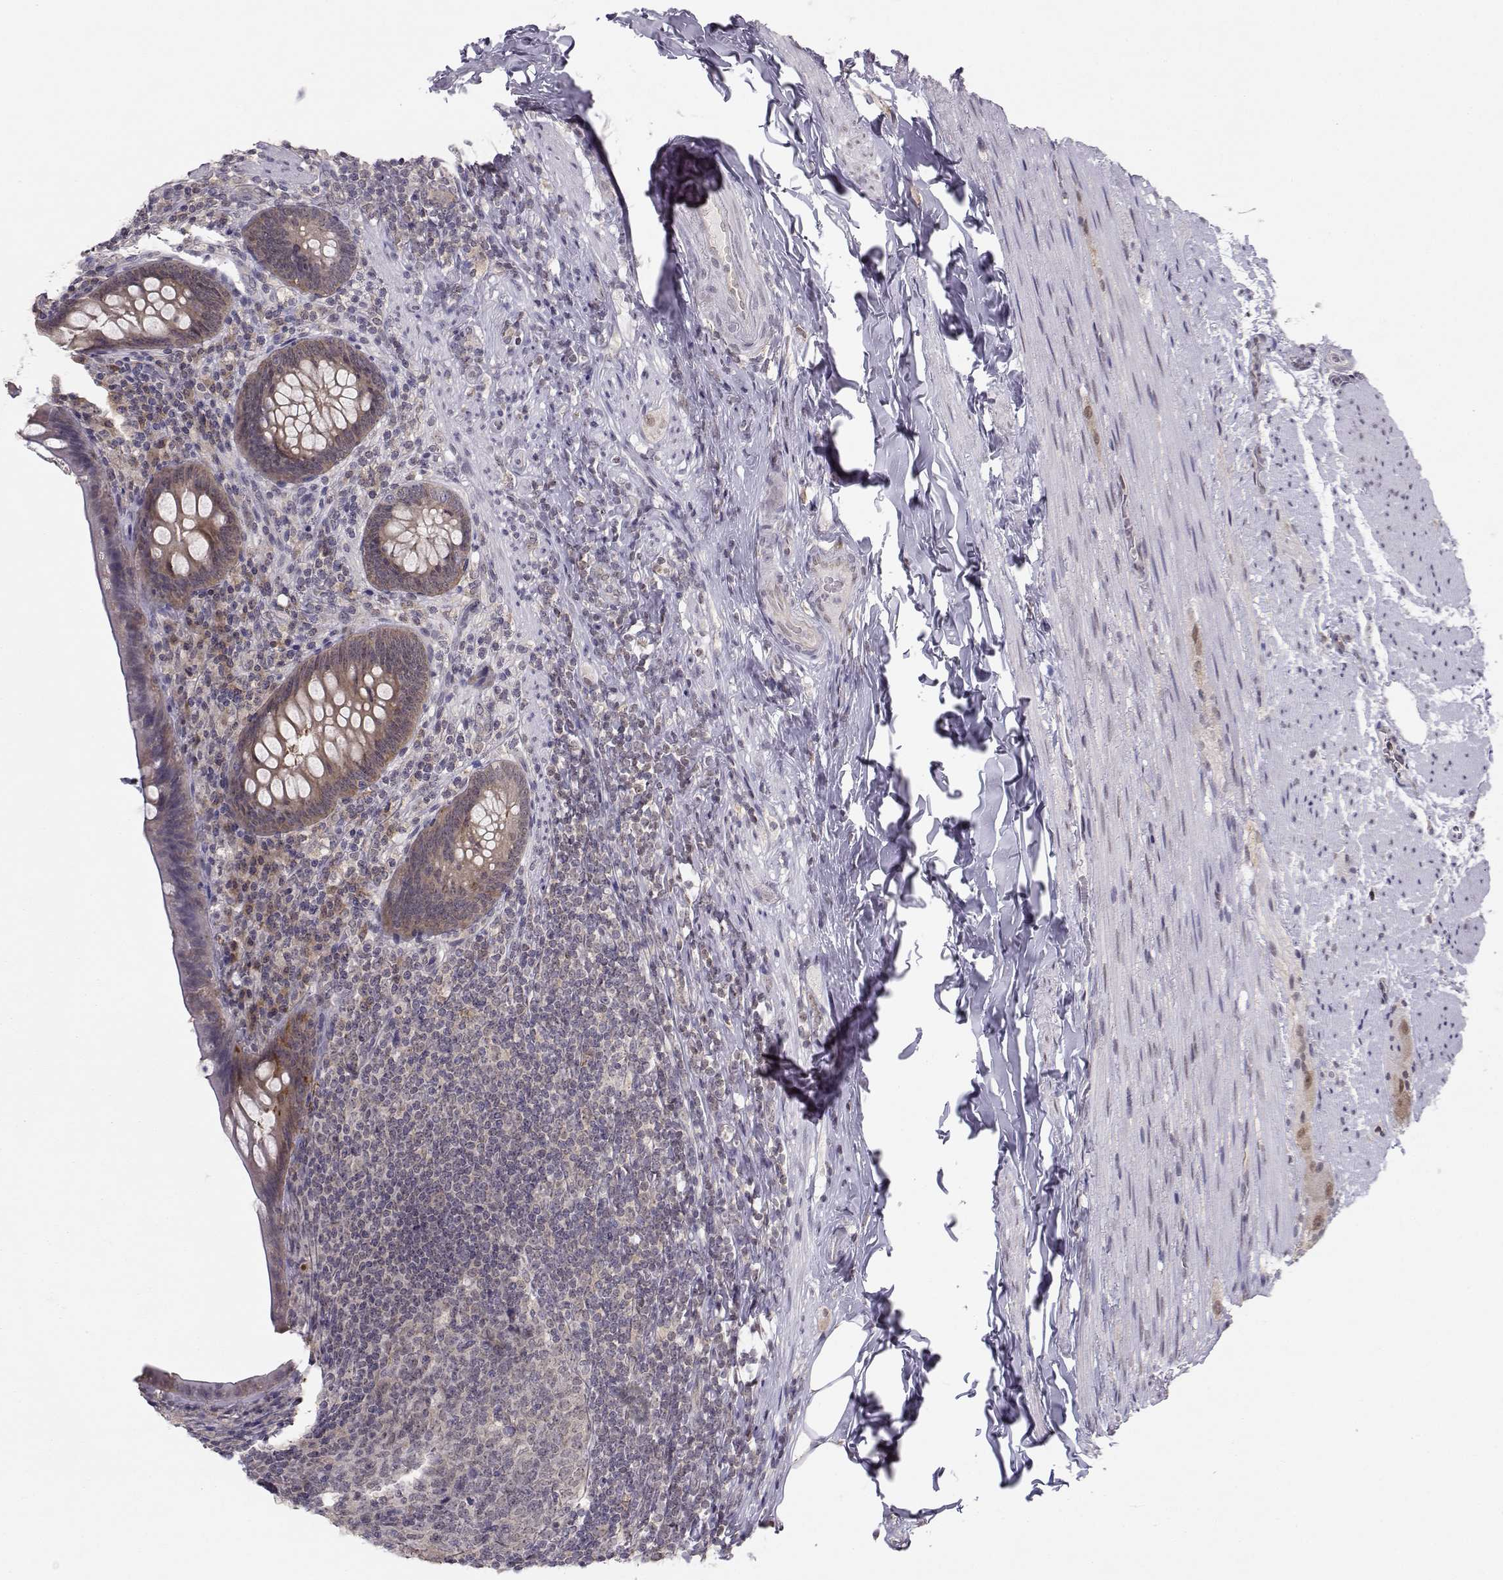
{"staining": {"intensity": "moderate", "quantity": "25%-75%", "location": "cytoplasmic/membranous"}, "tissue": "appendix", "cell_type": "Glandular cells", "image_type": "normal", "snomed": [{"axis": "morphology", "description": "Normal tissue, NOS"}, {"axis": "topography", "description": "Appendix"}], "caption": "DAB immunohistochemical staining of unremarkable human appendix shows moderate cytoplasmic/membranous protein expression in about 25%-75% of glandular cells.", "gene": "KIF13B", "patient": {"sex": "male", "age": 47}}